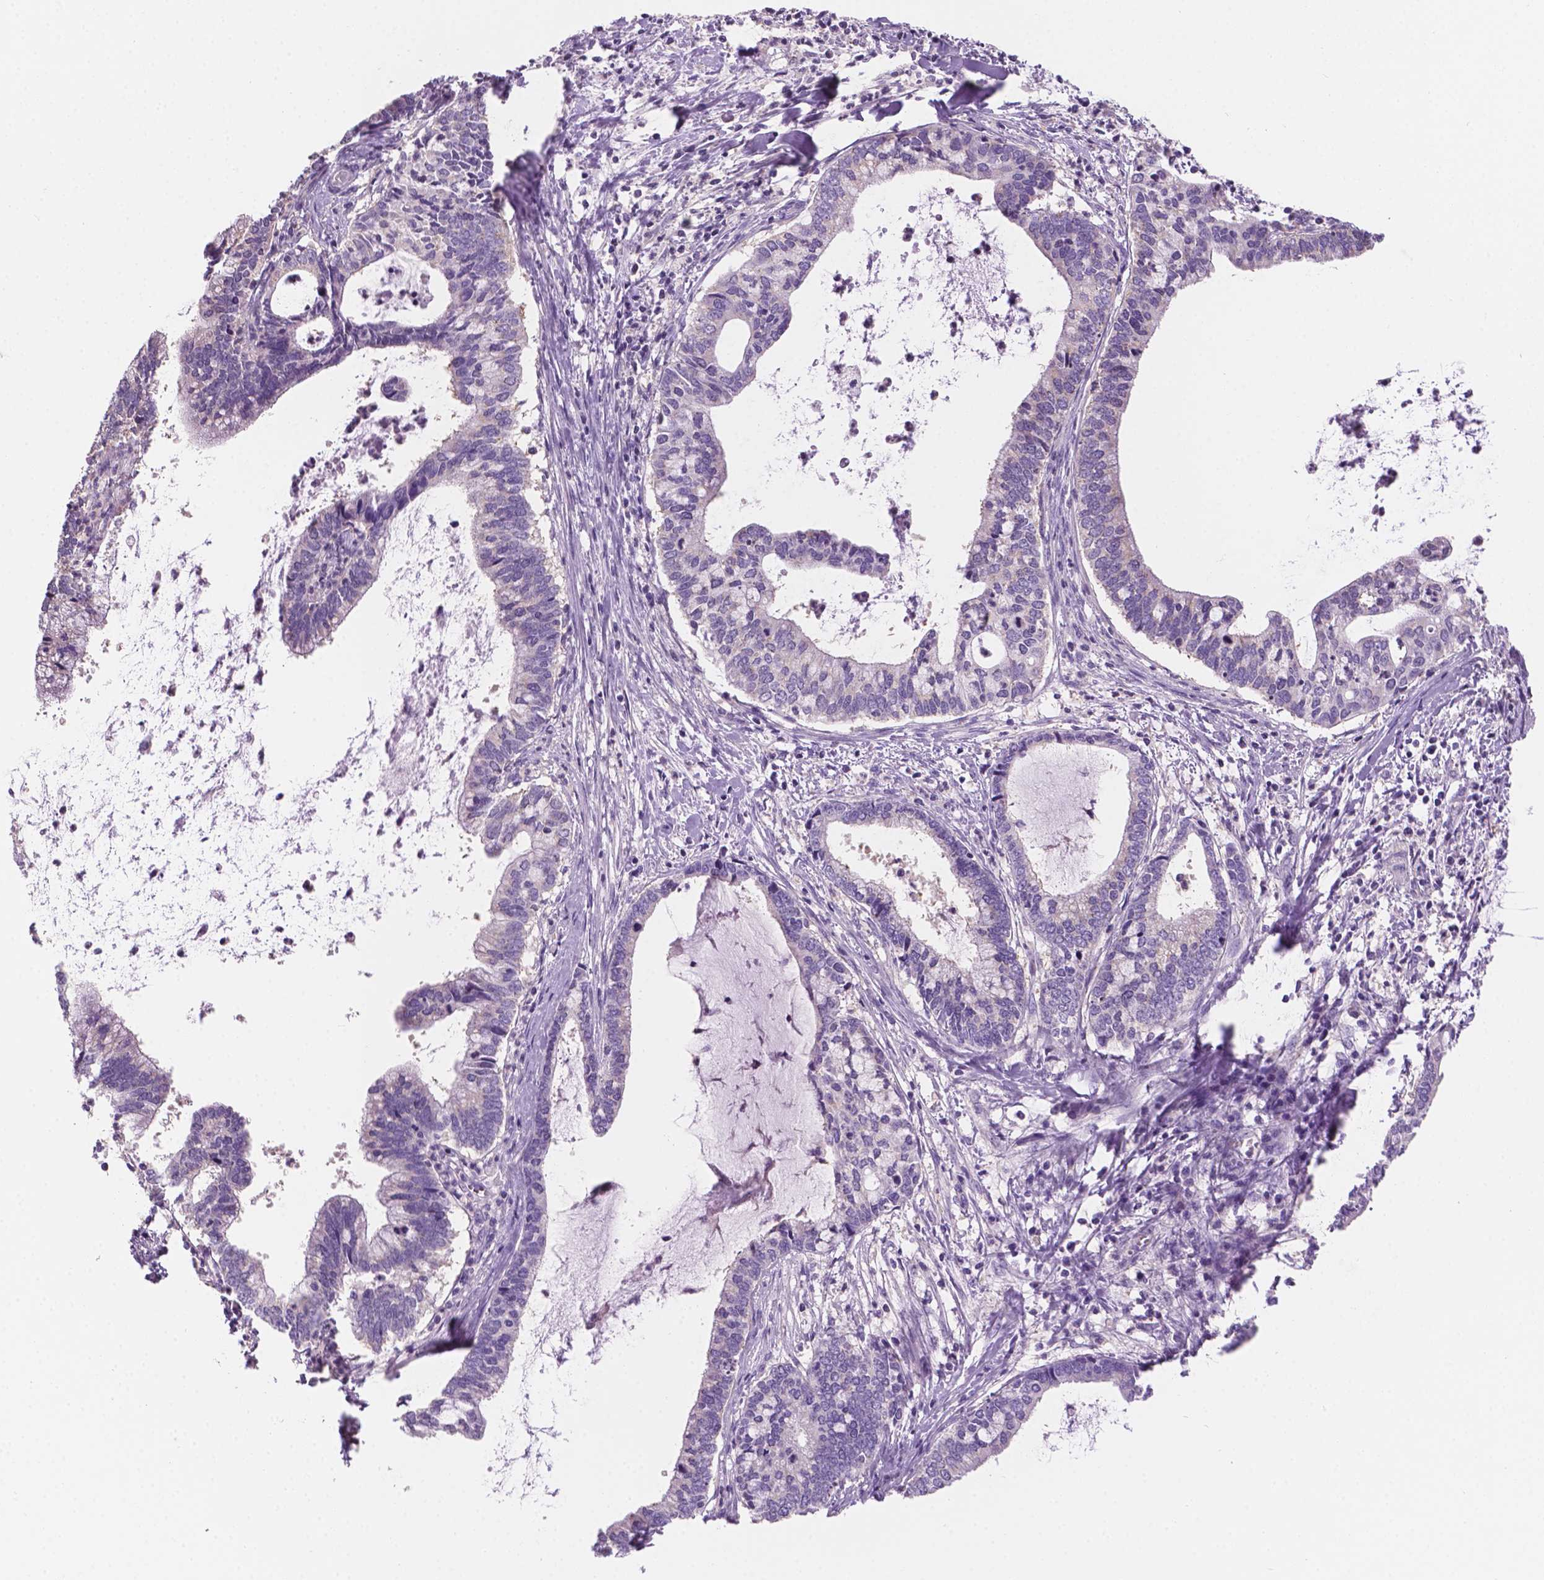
{"staining": {"intensity": "negative", "quantity": "none", "location": "none"}, "tissue": "cervical cancer", "cell_type": "Tumor cells", "image_type": "cancer", "snomed": [{"axis": "morphology", "description": "Adenocarcinoma, NOS"}, {"axis": "topography", "description": "Cervix"}], "caption": "Immunohistochemistry (IHC) photomicrograph of human cervical adenocarcinoma stained for a protein (brown), which reveals no positivity in tumor cells.", "gene": "SBSN", "patient": {"sex": "female", "age": 42}}